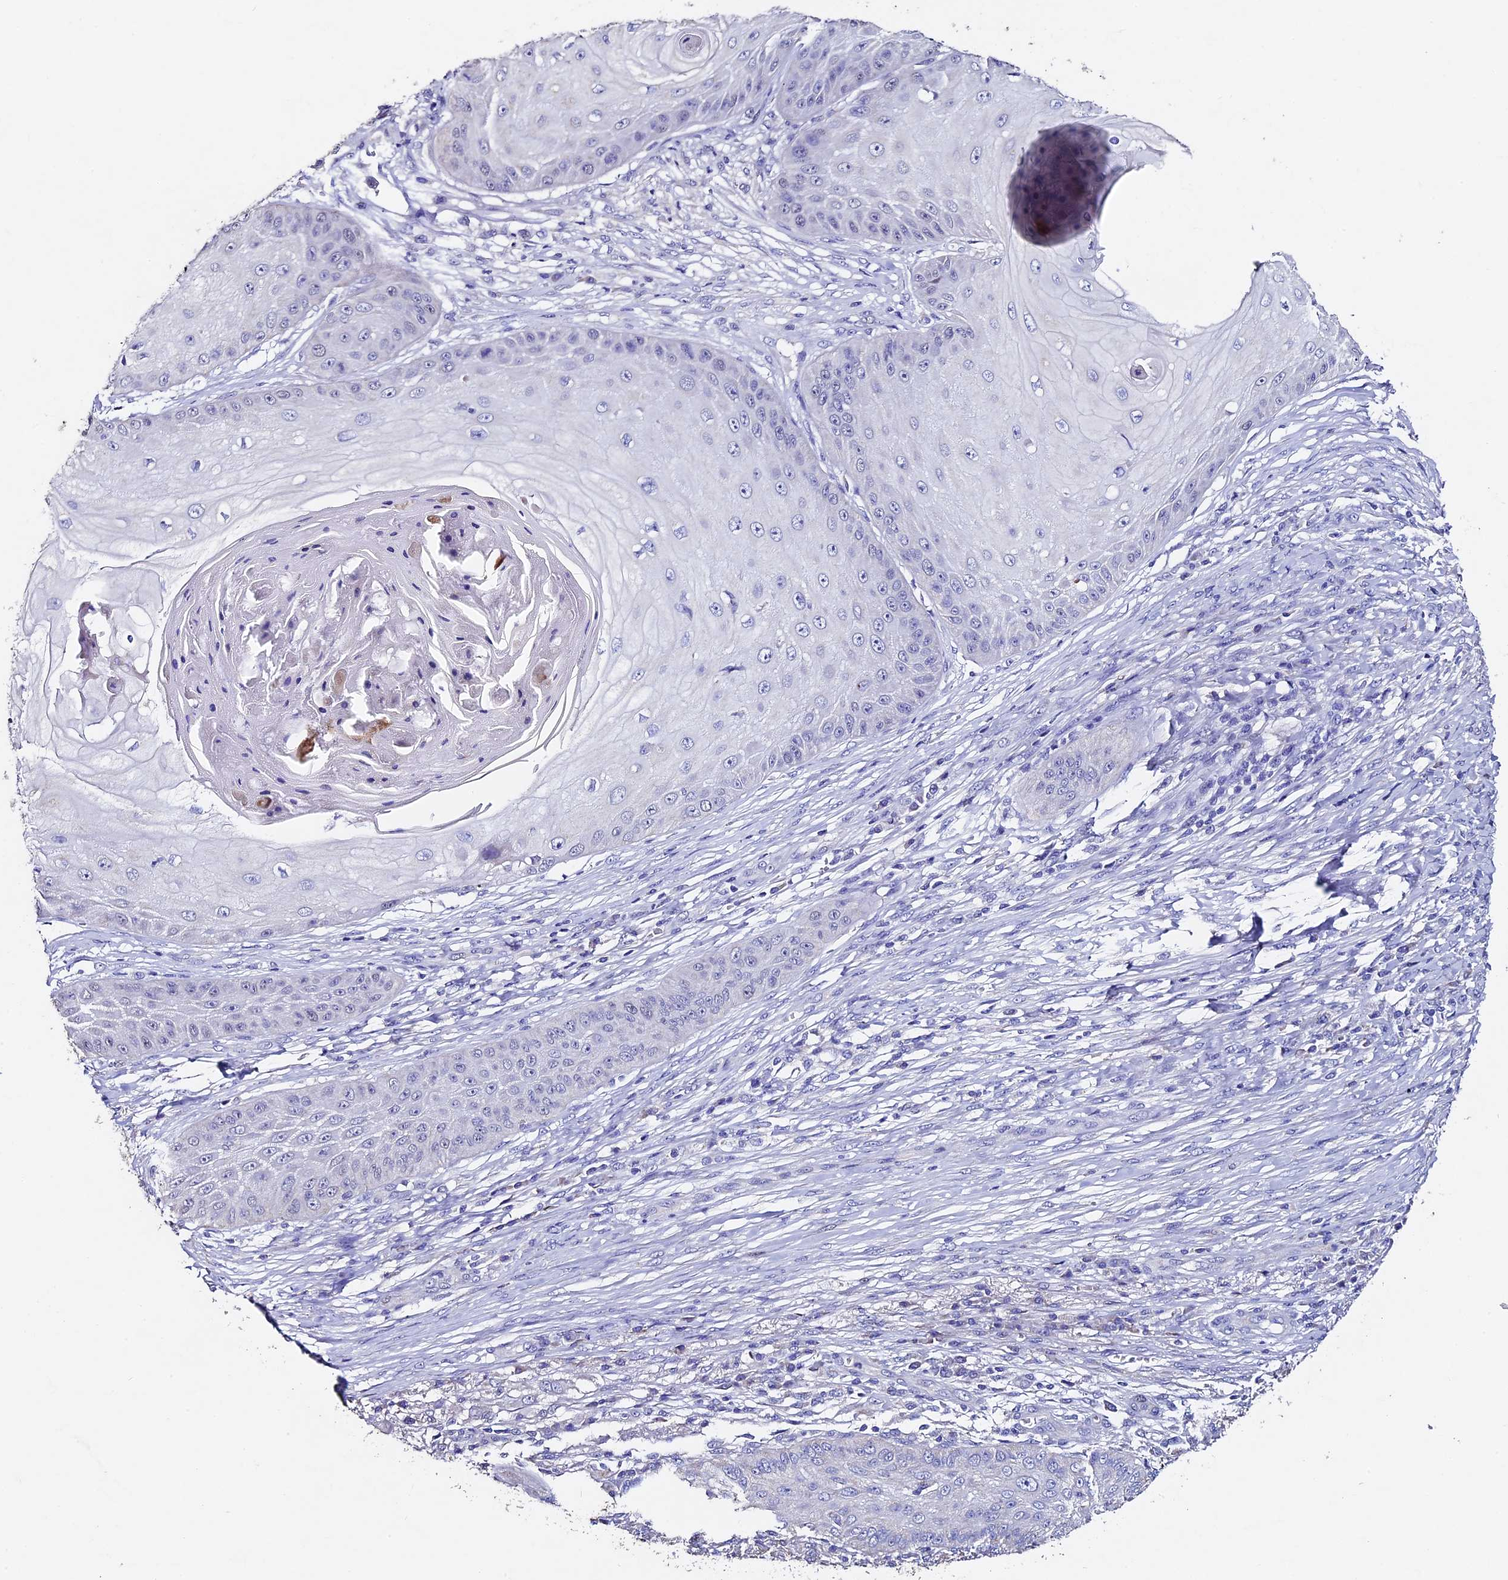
{"staining": {"intensity": "negative", "quantity": "none", "location": "none"}, "tissue": "skin cancer", "cell_type": "Tumor cells", "image_type": "cancer", "snomed": [{"axis": "morphology", "description": "Squamous cell carcinoma, NOS"}, {"axis": "topography", "description": "Skin"}], "caption": "The IHC image has no significant expression in tumor cells of skin squamous cell carcinoma tissue. (DAB (3,3'-diaminobenzidine) IHC visualized using brightfield microscopy, high magnification).", "gene": "FBXW9", "patient": {"sex": "male", "age": 70}}